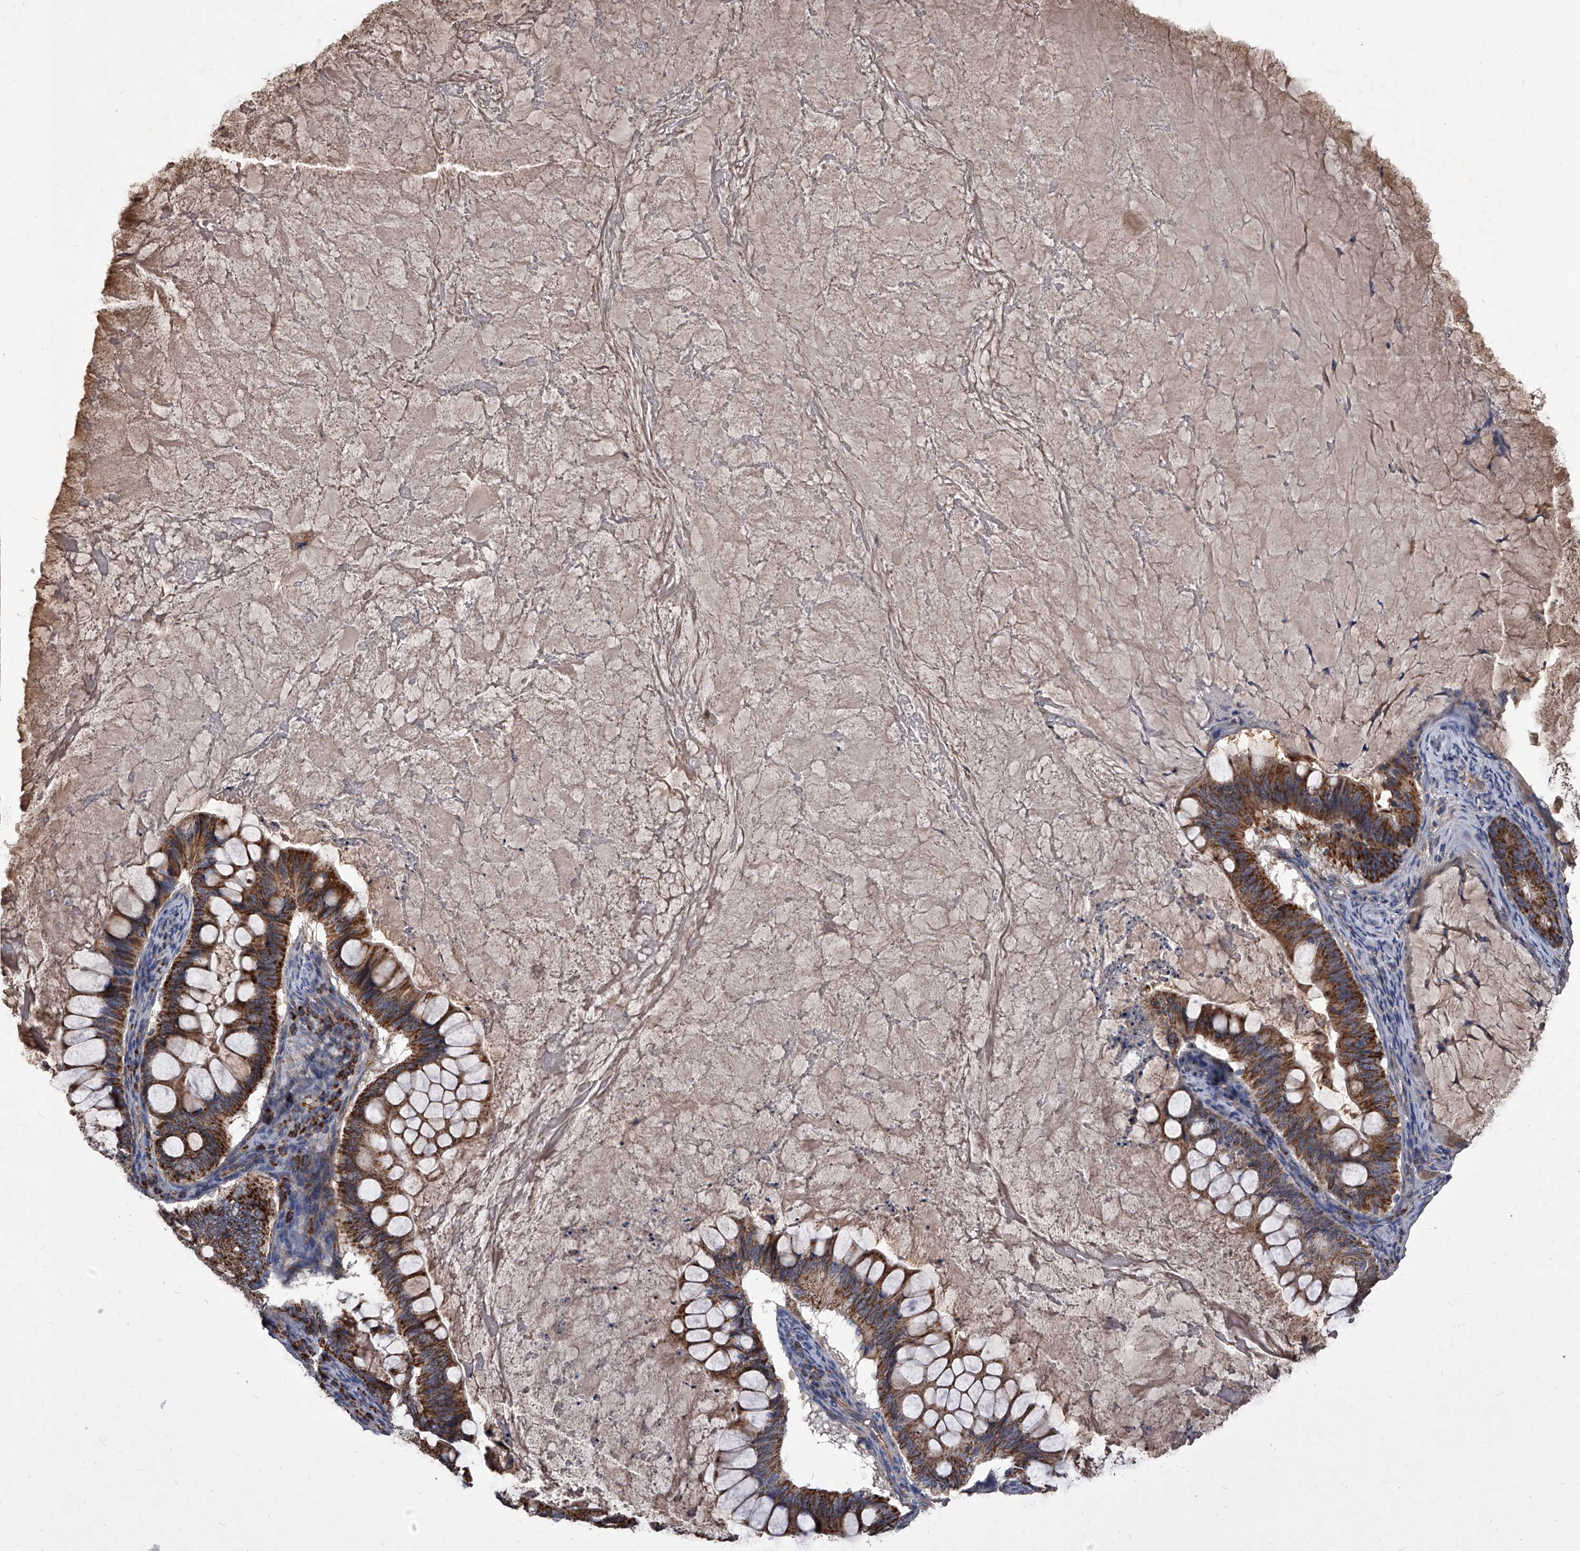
{"staining": {"intensity": "strong", "quantity": ">75%", "location": "cytoplasmic/membranous"}, "tissue": "ovarian cancer", "cell_type": "Tumor cells", "image_type": "cancer", "snomed": [{"axis": "morphology", "description": "Cystadenocarcinoma, mucinous, NOS"}, {"axis": "topography", "description": "Ovary"}], "caption": "Ovarian cancer stained with DAB immunohistochemistry exhibits high levels of strong cytoplasmic/membranous staining in about >75% of tumor cells. Using DAB (3,3'-diaminobenzidine) (brown) and hematoxylin (blue) stains, captured at high magnification using brightfield microscopy.", "gene": "NRP1", "patient": {"sex": "female", "age": 61}}